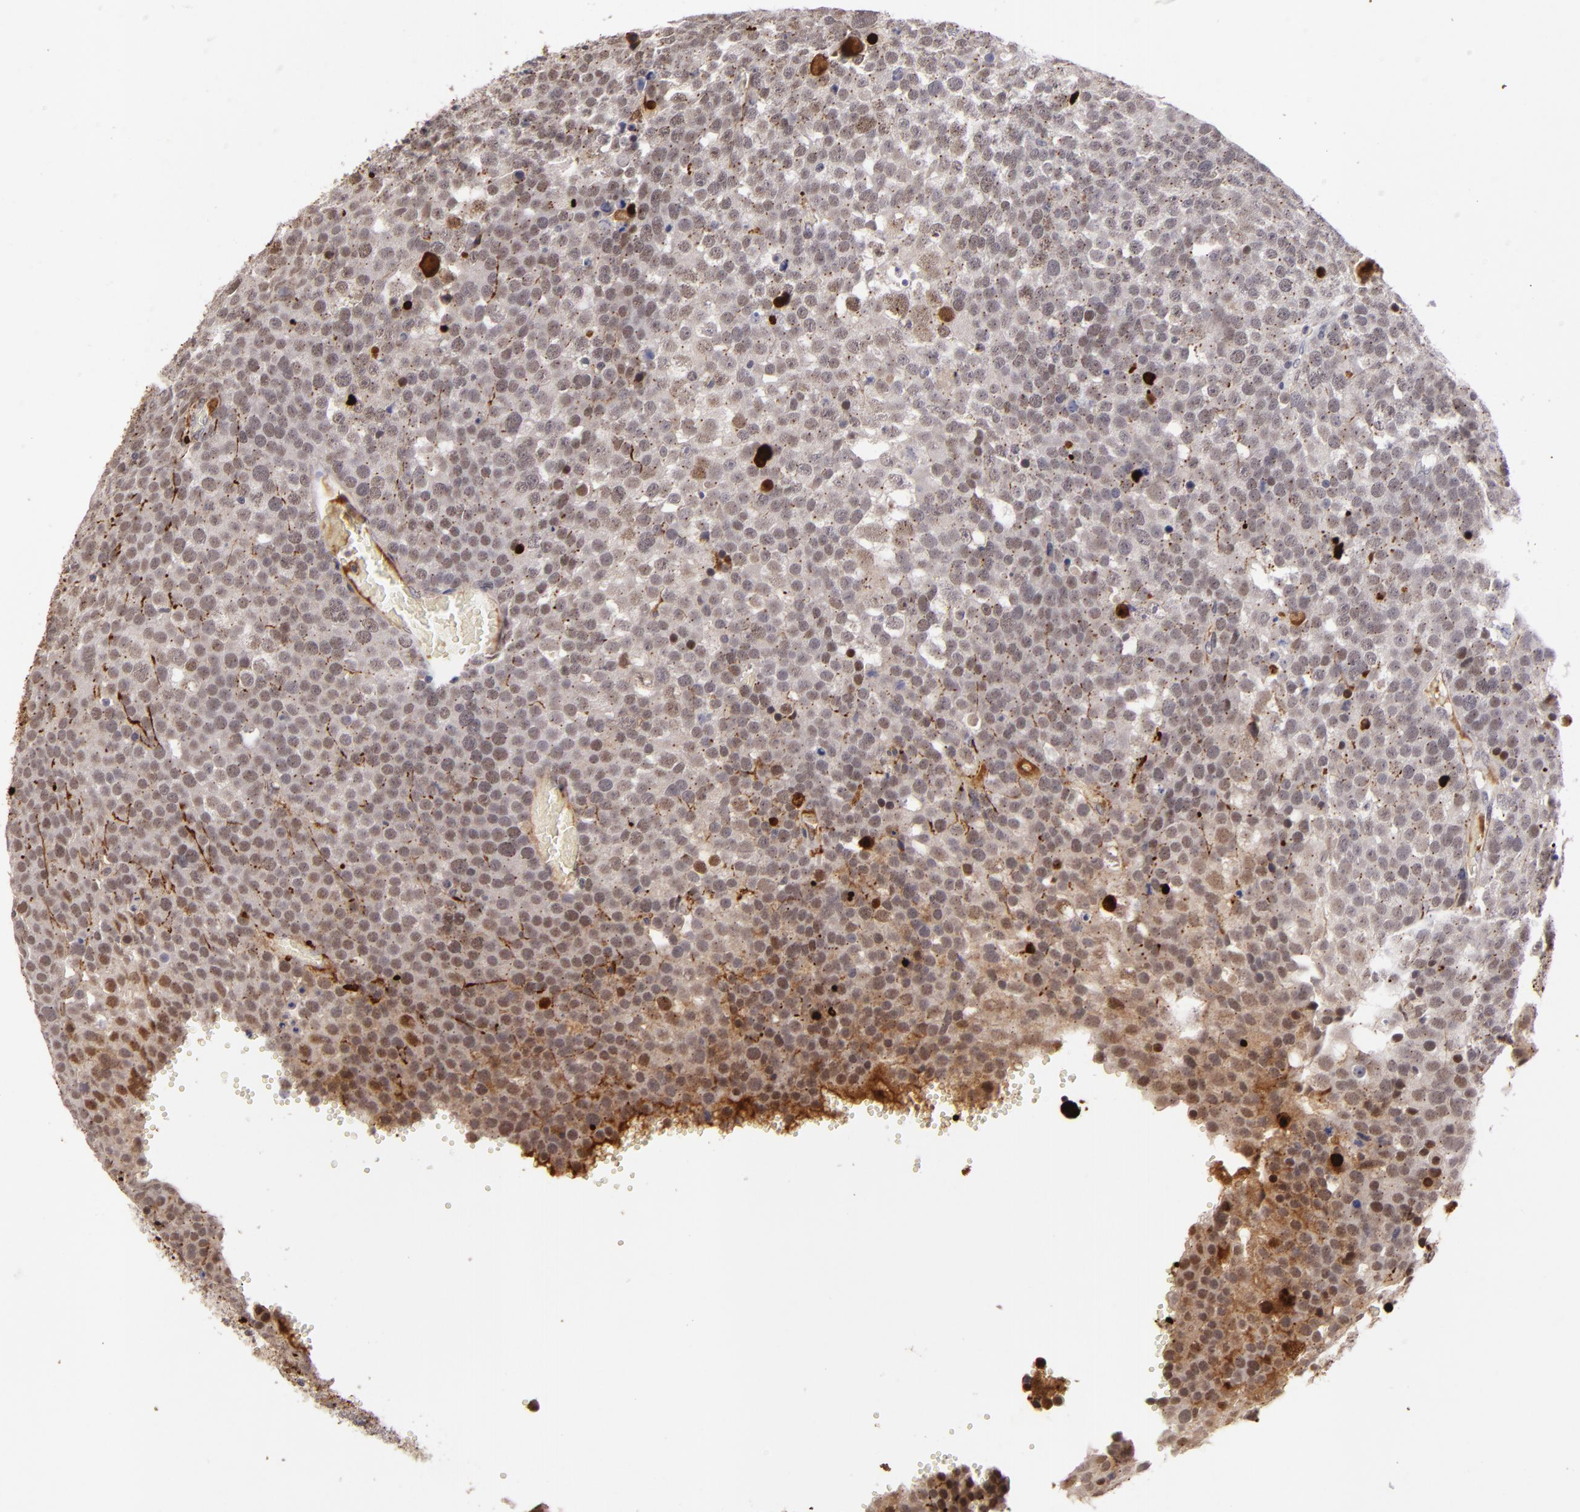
{"staining": {"intensity": "weak", "quantity": "25%-75%", "location": "nuclear"}, "tissue": "testis cancer", "cell_type": "Tumor cells", "image_type": "cancer", "snomed": [{"axis": "morphology", "description": "Seminoma, NOS"}, {"axis": "topography", "description": "Testis"}], "caption": "Tumor cells exhibit low levels of weak nuclear staining in approximately 25%-75% of cells in testis seminoma.", "gene": "RXRG", "patient": {"sex": "male", "age": 71}}